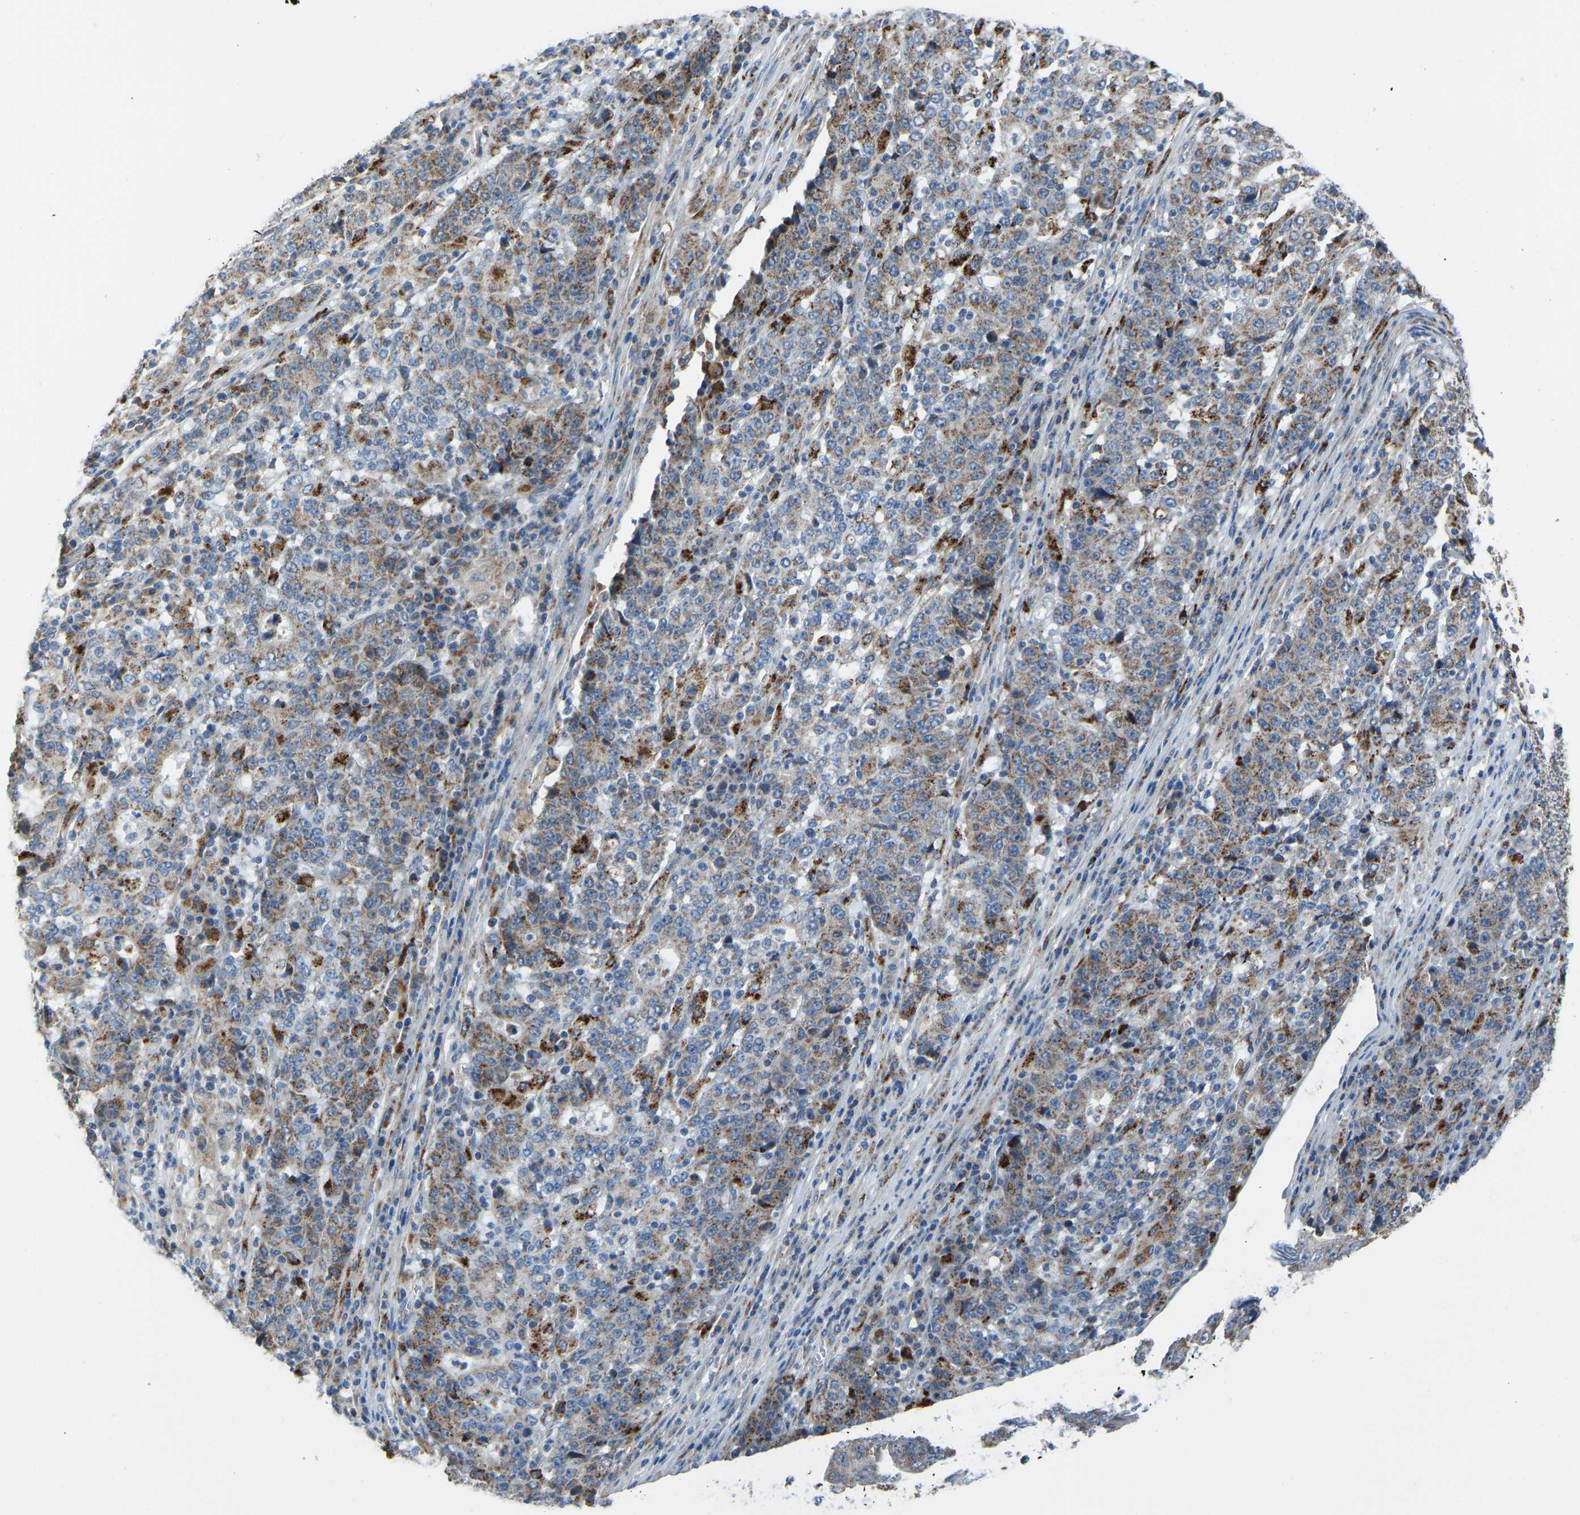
{"staining": {"intensity": "moderate", "quantity": ">75%", "location": "cytoplasmic/membranous"}, "tissue": "stomach cancer", "cell_type": "Tumor cells", "image_type": "cancer", "snomed": [{"axis": "morphology", "description": "Adenocarcinoma, NOS"}, {"axis": "topography", "description": "Stomach"}], "caption": "Adenocarcinoma (stomach) stained with DAB IHC demonstrates medium levels of moderate cytoplasmic/membranous staining in about >75% of tumor cells.", "gene": "SMIM20", "patient": {"sex": "female", "age": 65}}